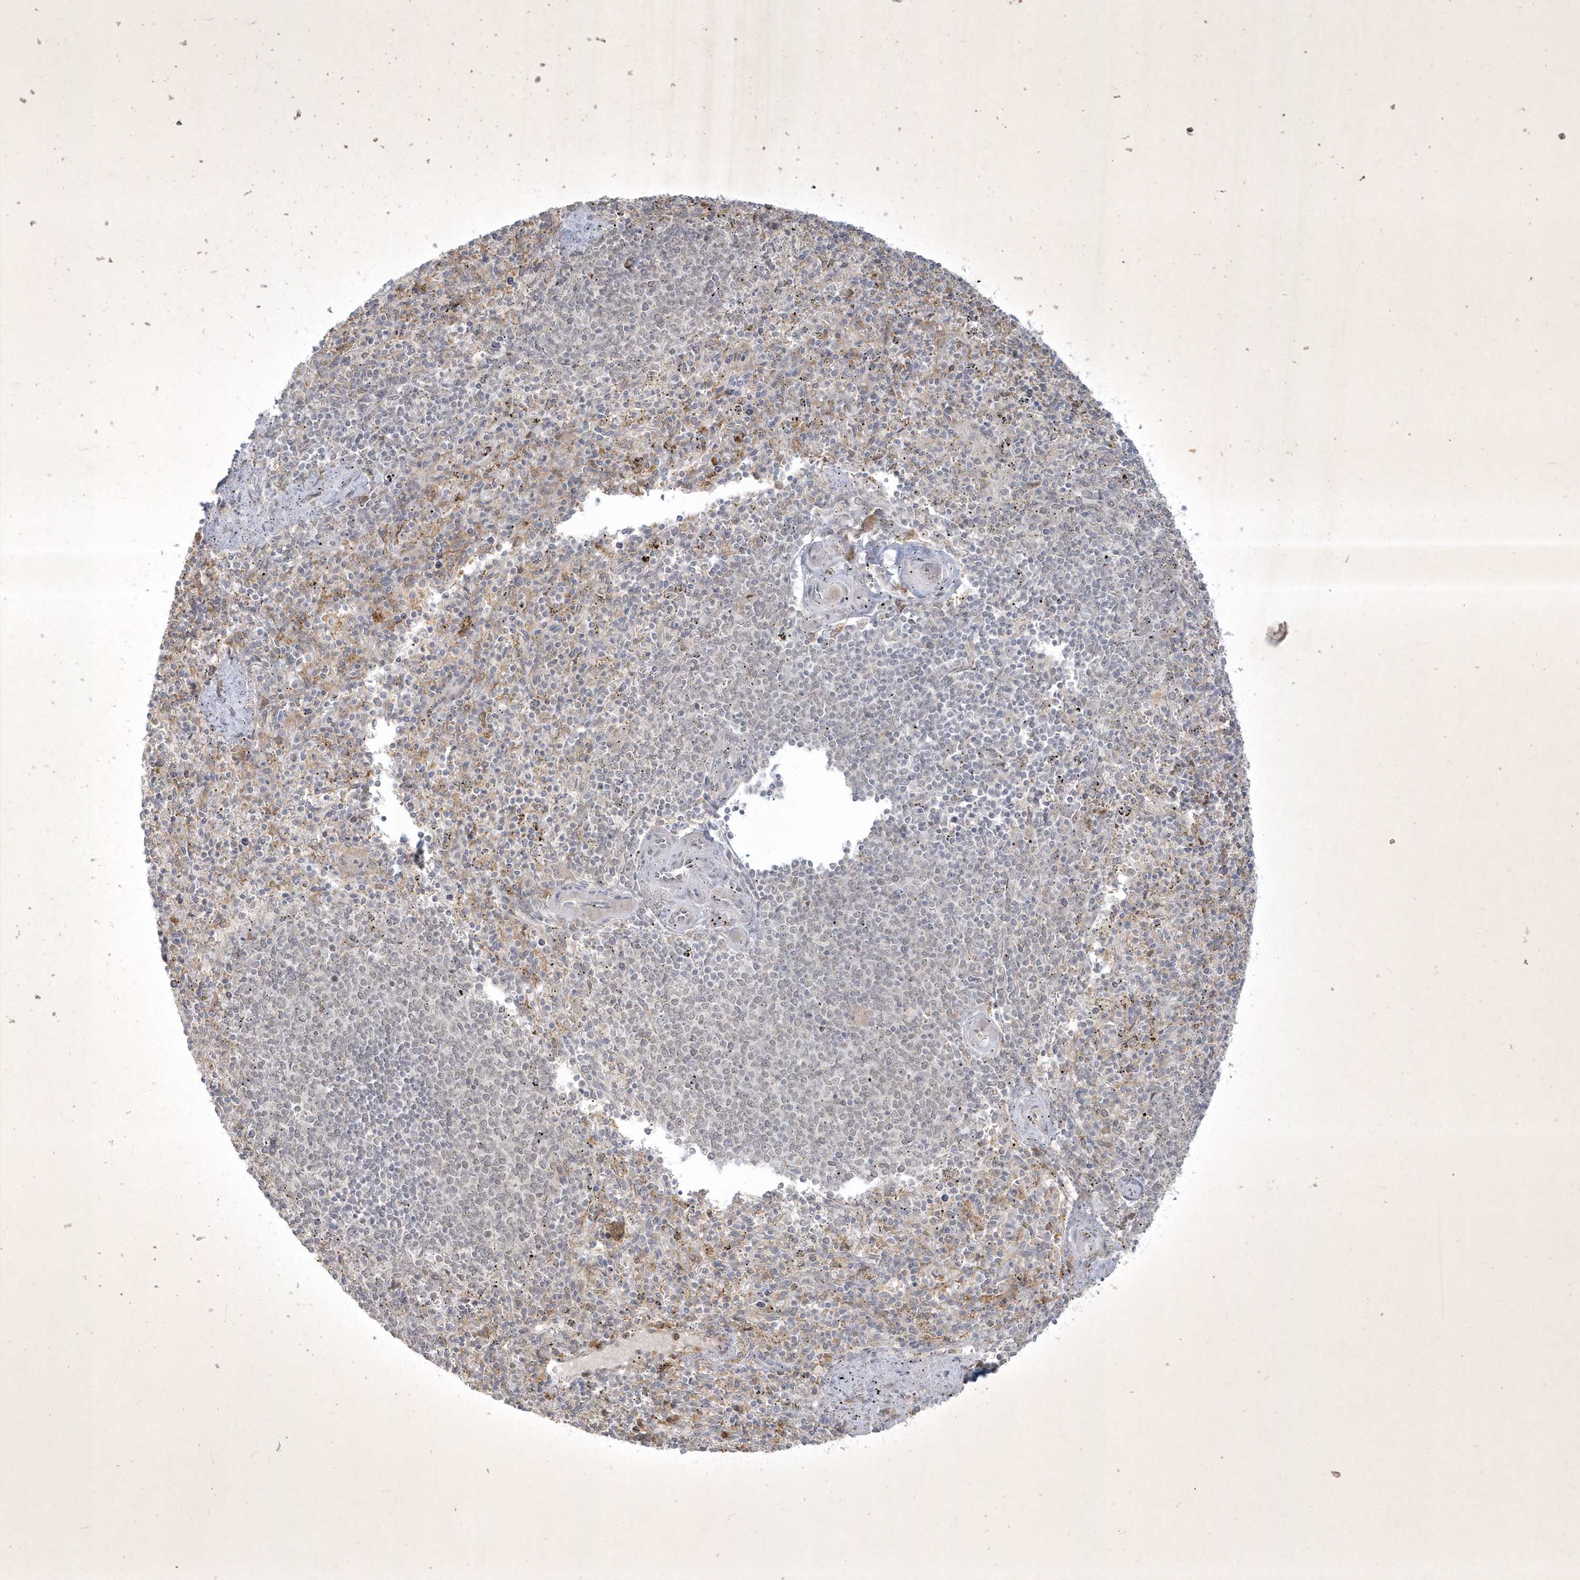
{"staining": {"intensity": "negative", "quantity": "none", "location": "none"}, "tissue": "spleen", "cell_type": "Cells in red pulp", "image_type": "normal", "snomed": [{"axis": "morphology", "description": "Normal tissue, NOS"}, {"axis": "topography", "description": "Spleen"}], "caption": "Immunohistochemical staining of benign human spleen shows no significant expression in cells in red pulp. (Immunohistochemistry (ihc), brightfield microscopy, high magnification).", "gene": "BOD1L2", "patient": {"sex": "male", "age": 72}}